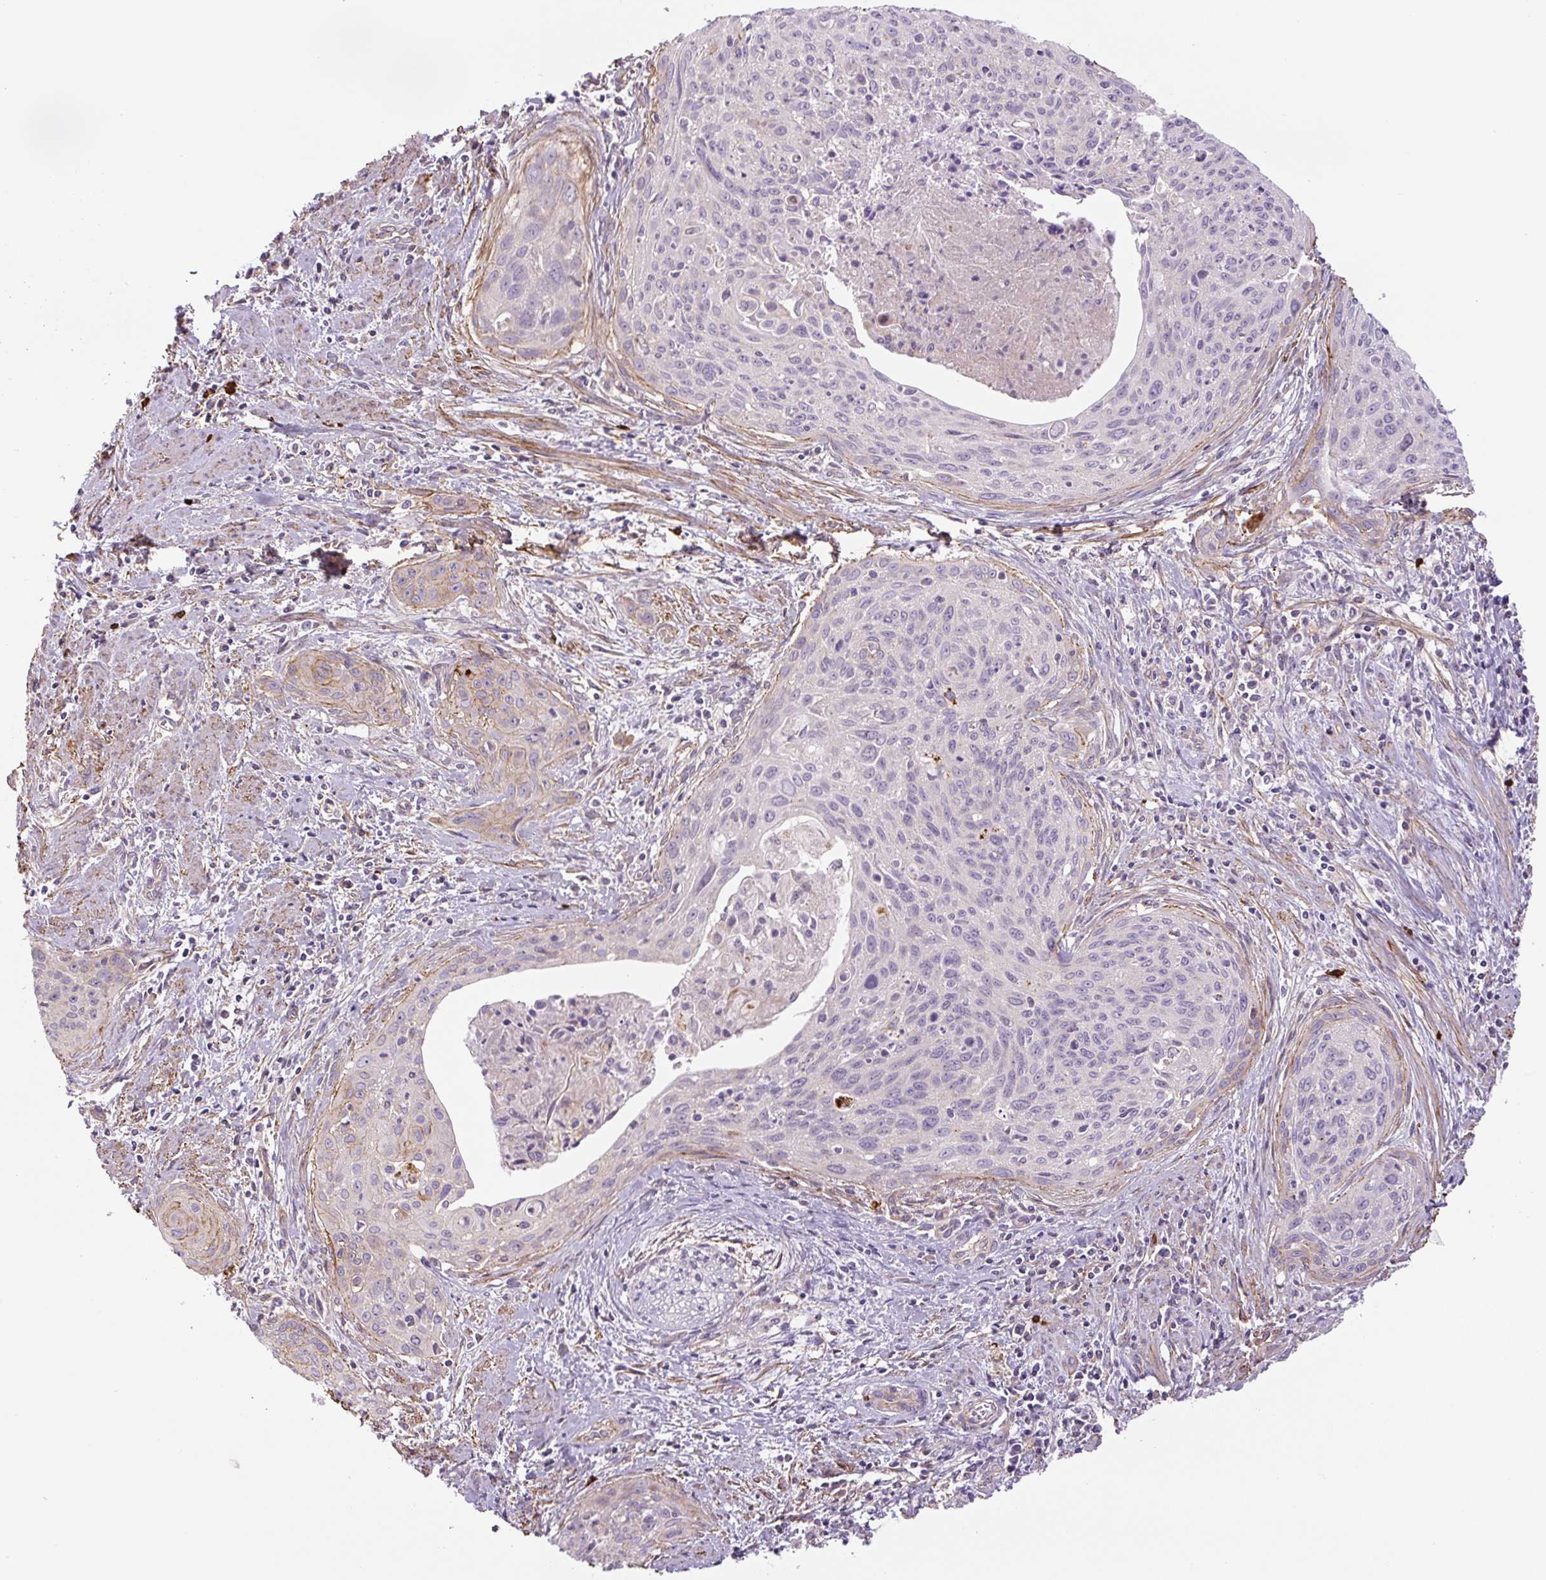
{"staining": {"intensity": "negative", "quantity": "none", "location": "none"}, "tissue": "cervical cancer", "cell_type": "Tumor cells", "image_type": "cancer", "snomed": [{"axis": "morphology", "description": "Squamous cell carcinoma, NOS"}, {"axis": "topography", "description": "Cervix"}], "caption": "Protein analysis of cervical squamous cell carcinoma demonstrates no significant positivity in tumor cells. (Stains: DAB (3,3'-diaminobenzidine) IHC with hematoxylin counter stain, Microscopy: brightfield microscopy at high magnification).", "gene": "CCNI2", "patient": {"sex": "female", "age": 55}}